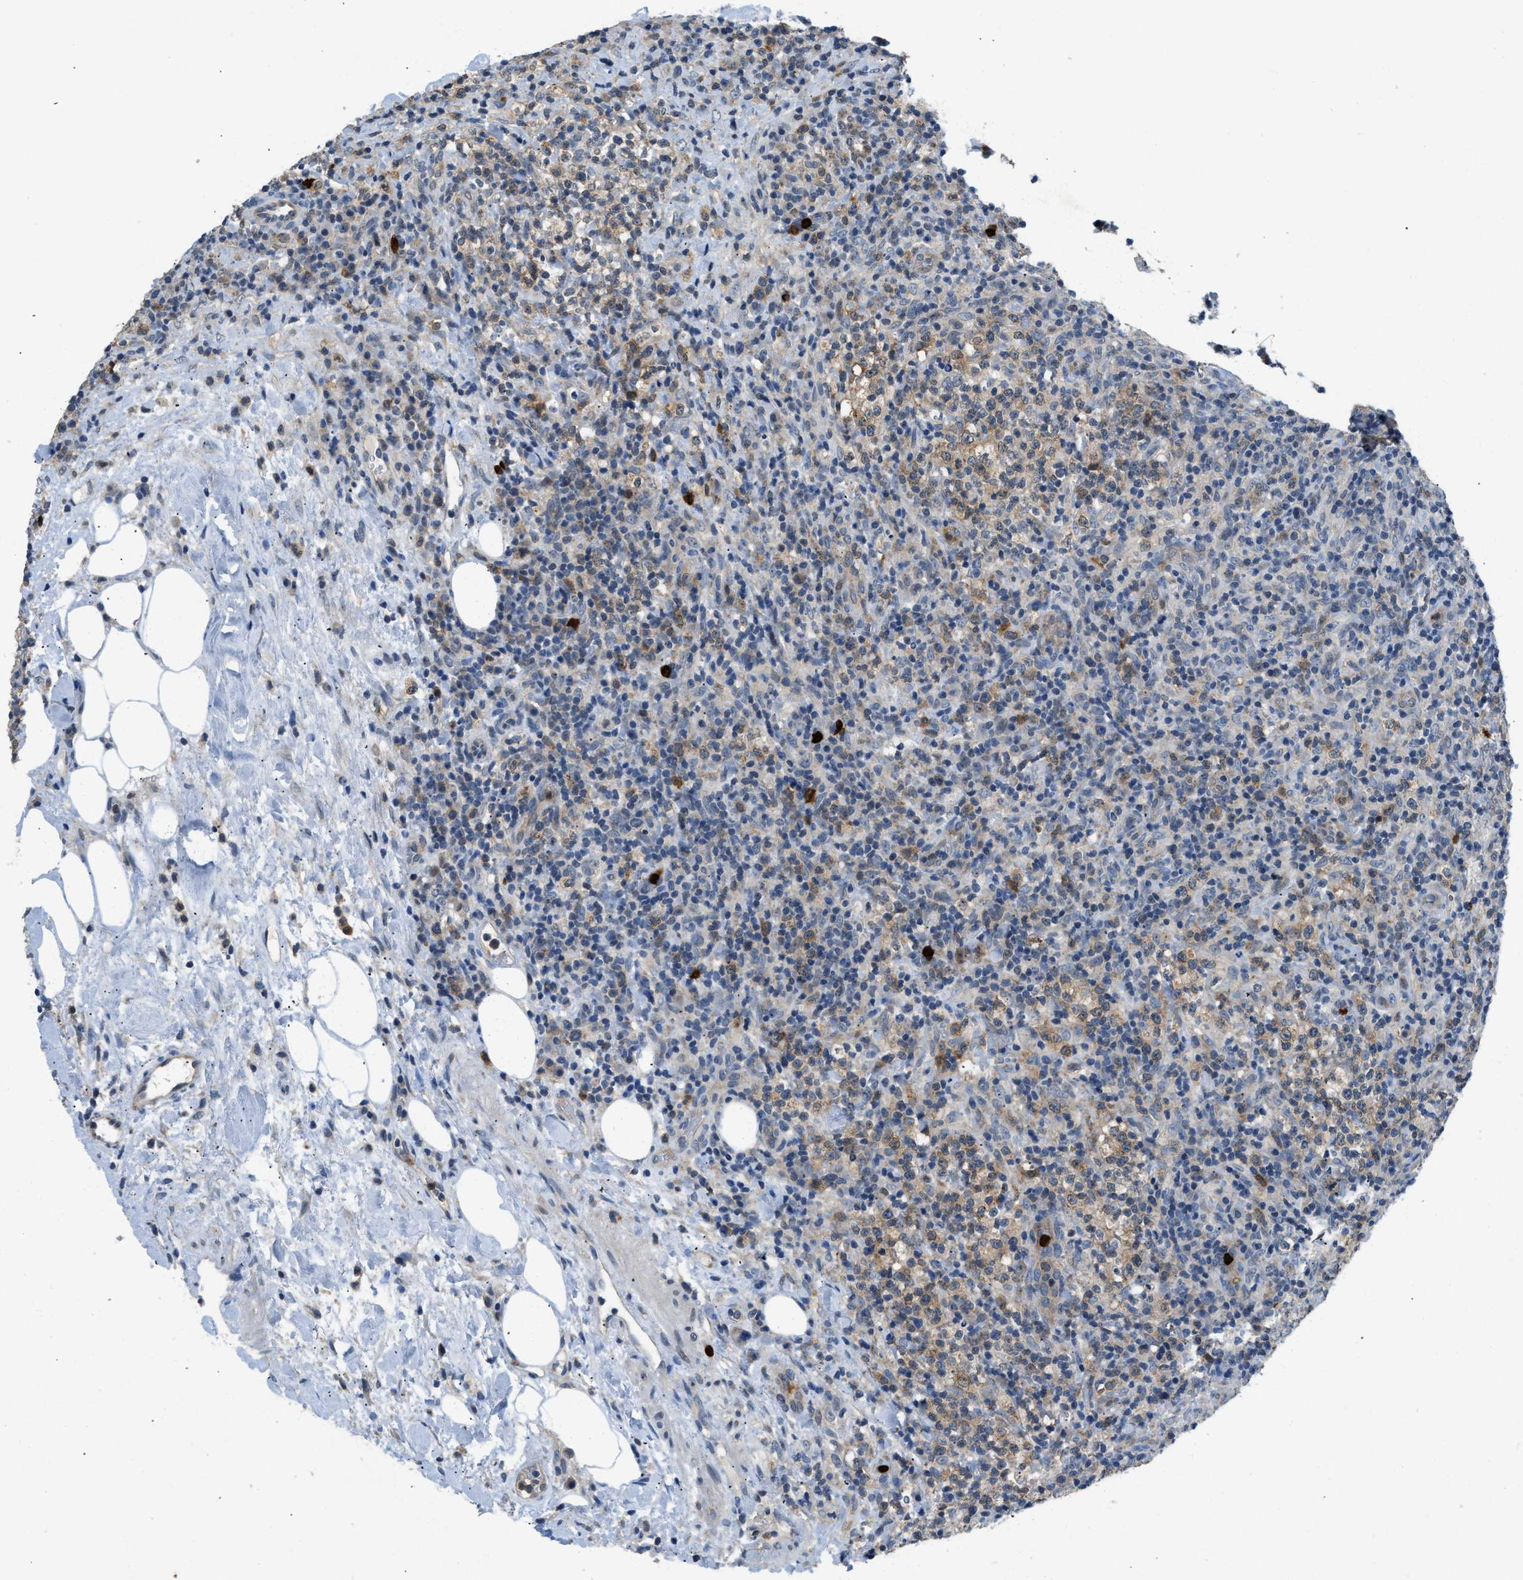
{"staining": {"intensity": "weak", "quantity": "<25%", "location": "cytoplasmic/membranous"}, "tissue": "lymphoma", "cell_type": "Tumor cells", "image_type": "cancer", "snomed": [{"axis": "morphology", "description": "Malignant lymphoma, non-Hodgkin's type, High grade"}, {"axis": "topography", "description": "Lymph node"}], "caption": "Tumor cells are negative for protein expression in human lymphoma. (Brightfield microscopy of DAB immunohistochemistry at high magnification).", "gene": "TOMM34", "patient": {"sex": "female", "age": 76}}